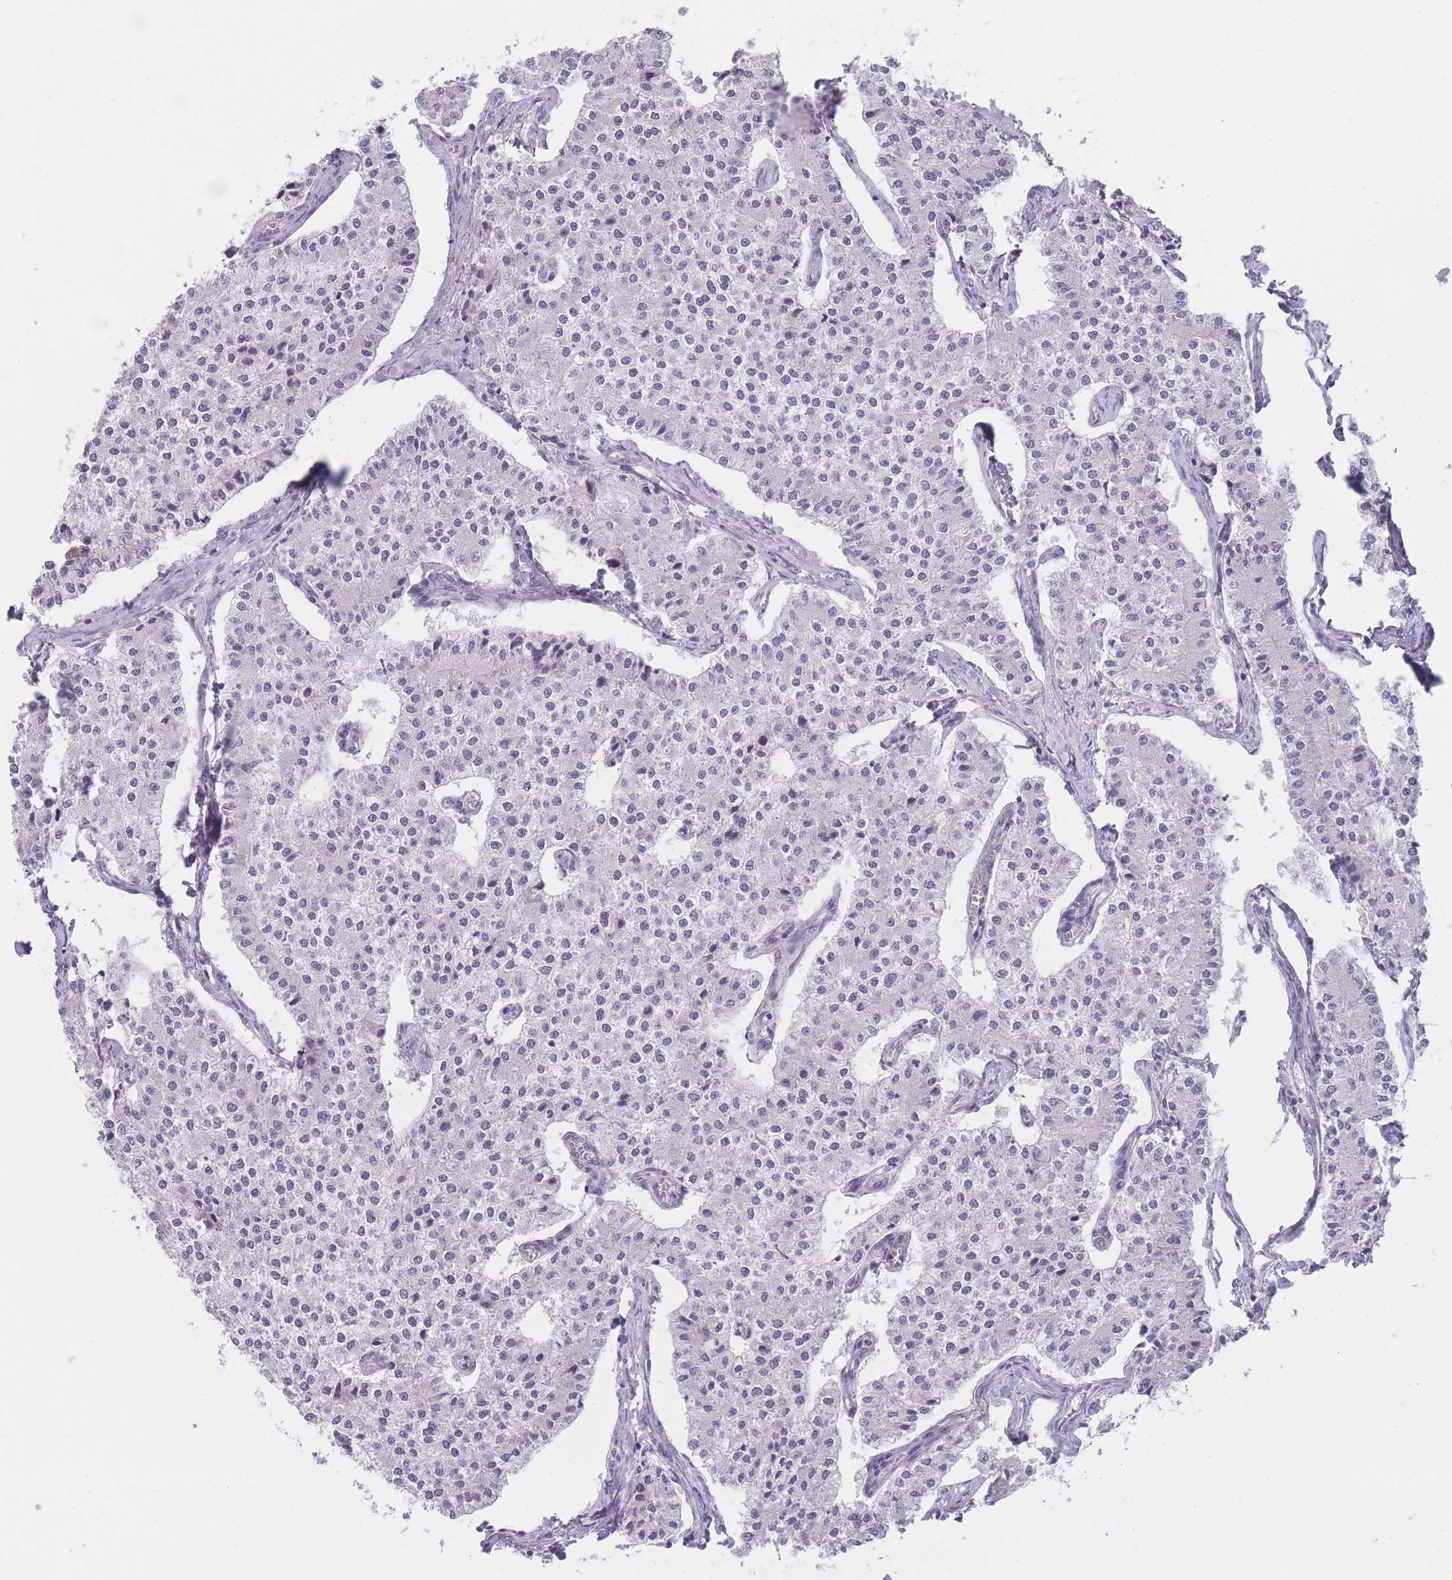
{"staining": {"intensity": "negative", "quantity": "none", "location": "none"}, "tissue": "carcinoid", "cell_type": "Tumor cells", "image_type": "cancer", "snomed": [{"axis": "morphology", "description": "Carcinoid, malignant, NOS"}, {"axis": "topography", "description": "Colon"}], "caption": "This image is of carcinoid stained with immunohistochemistry to label a protein in brown with the nuclei are counter-stained blue. There is no staining in tumor cells. (IHC, brightfield microscopy, high magnification).", "gene": "IMPG1", "patient": {"sex": "female", "age": 52}}